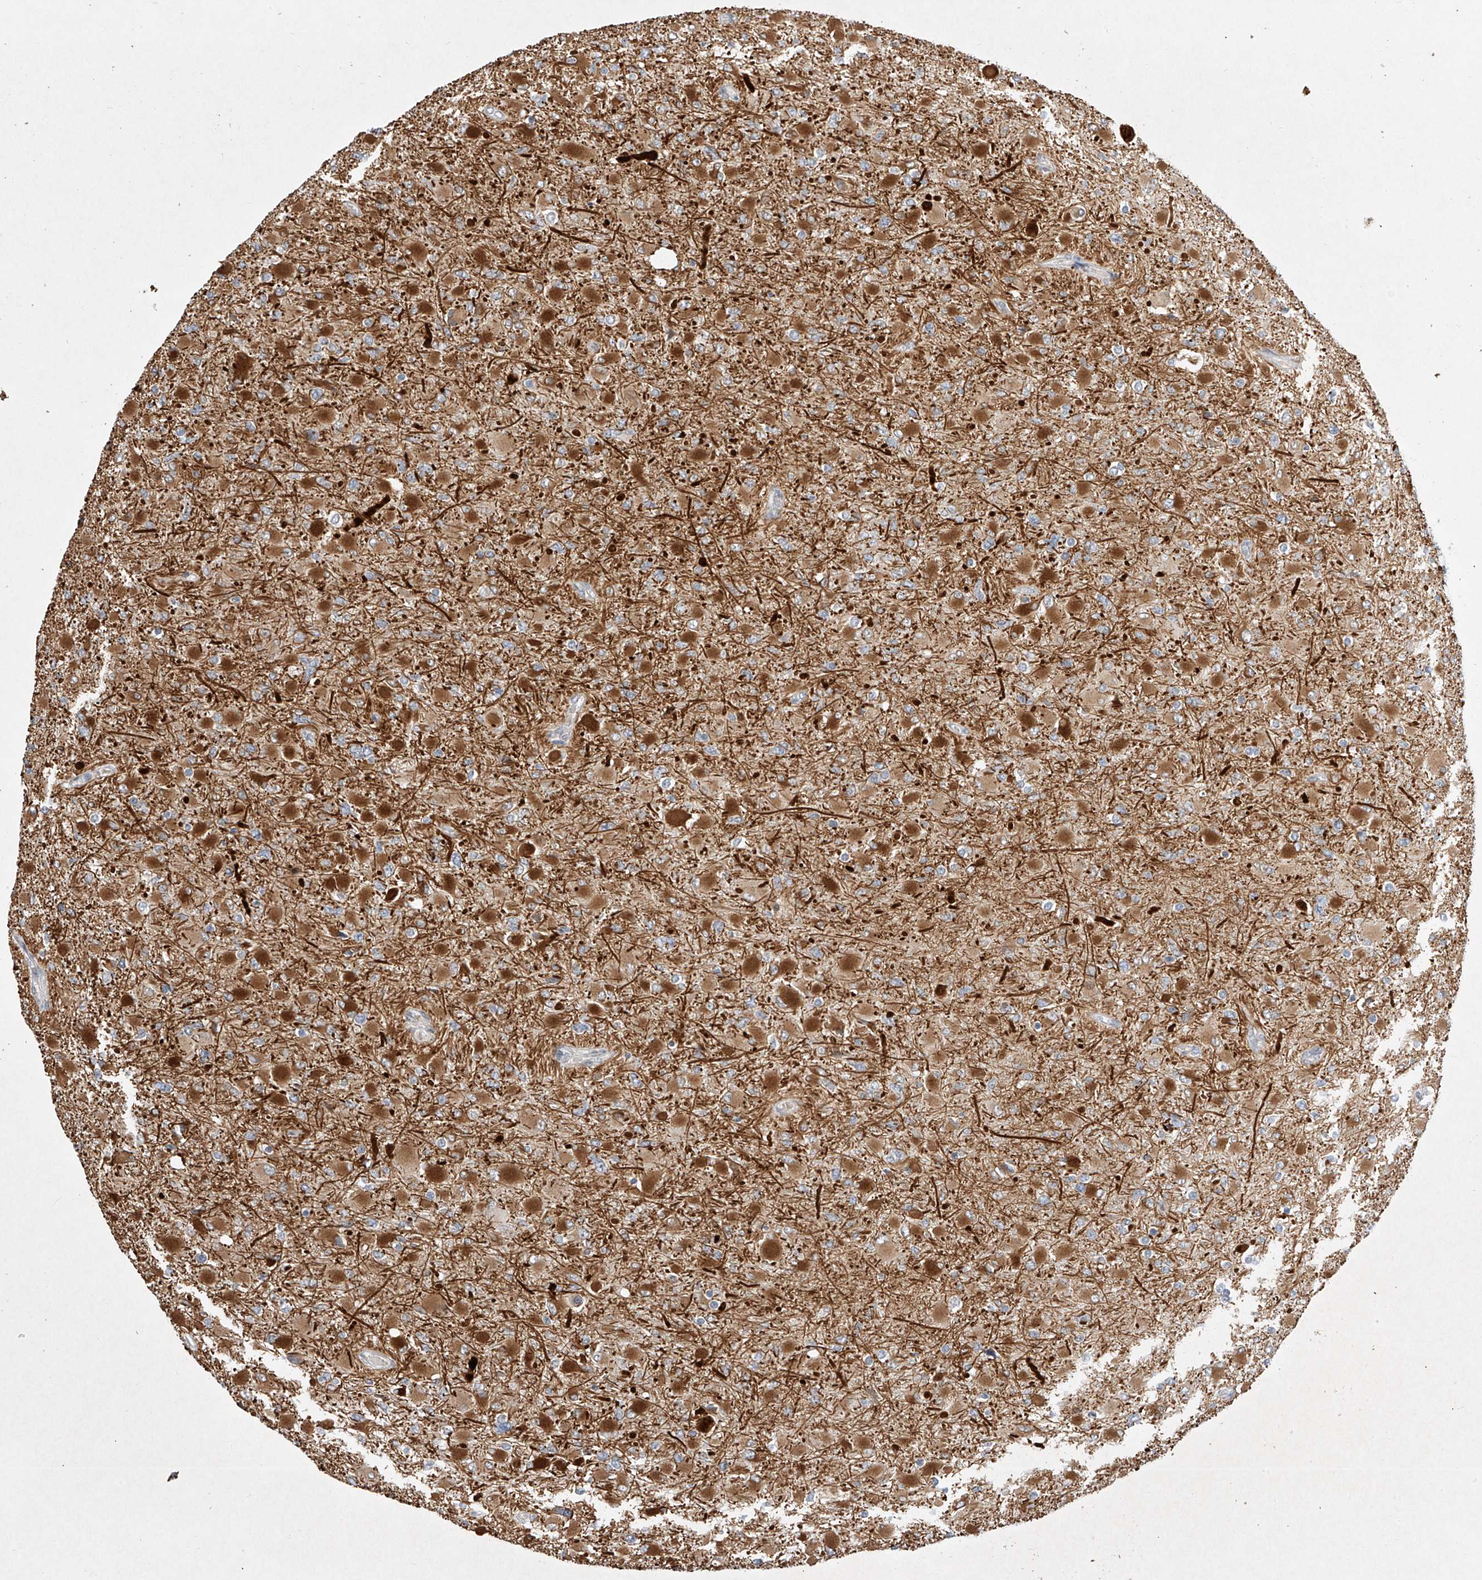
{"staining": {"intensity": "moderate", "quantity": "25%-75%", "location": "cytoplasmic/membranous"}, "tissue": "glioma", "cell_type": "Tumor cells", "image_type": "cancer", "snomed": [{"axis": "morphology", "description": "Glioma, malignant, High grade"}, {"axis": "topography", "description": "Cerebral cortex"}], "caption": "Immunohistochemistry (IHC) photomicrograph of neoplastic tissue: human glioma stained using IHC exhibits medium levels of moderate protein expression localized specifically in the cytoplasmic/membranous of tumor cells, appearing as a cytoplasmic/membranous brown color.", "gene": "TASP1", "patient": {"sex": "female", "age": 36}}